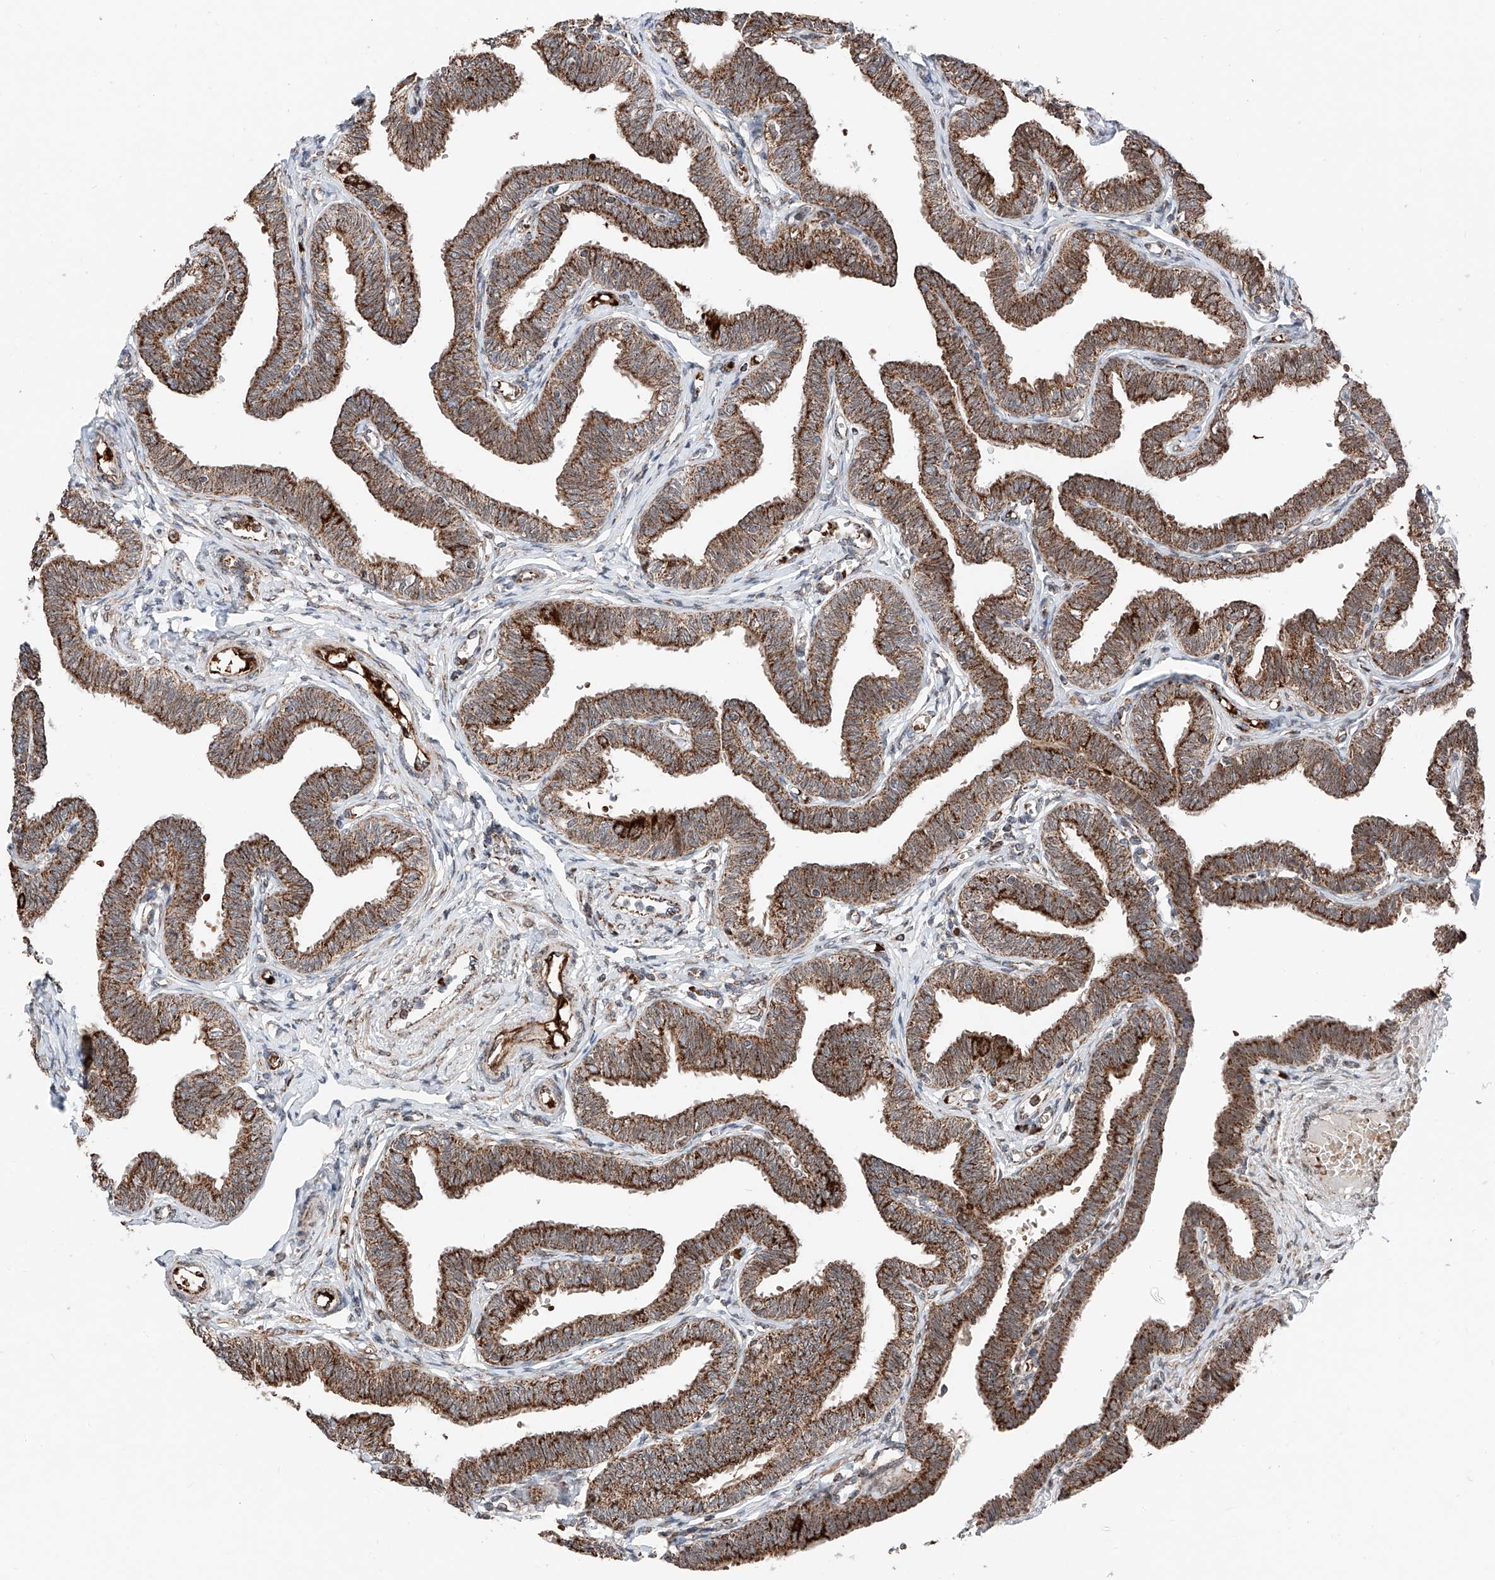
{"staining": {"intensity": "strong", "quantity": ">75%", "location": "cytoplasmic/membranous"}, "tissue": "fallopian tube", "cell_type": "Glandular cells", "image_type": "normal", "snomed": [{"axis": "morphology", "description": "Normal tissue, NOS"}, {"axis": "topography", "description": "Fallopian tube"}, {"axis": "topography", "description": "Ovary"}], "caption": "A high-resolution photomicrograph shows immunohistochemistry (IHC) staining of unremarkable fallopian tube, which shows strong cytoplasmic/membranous staining in about >75% of glandular cells. (brown staining indicates protein expression, while blue staining denotes nuclei).", "gene": "ZSCAN29", "patient": {"sex": "female", "age": 23}}